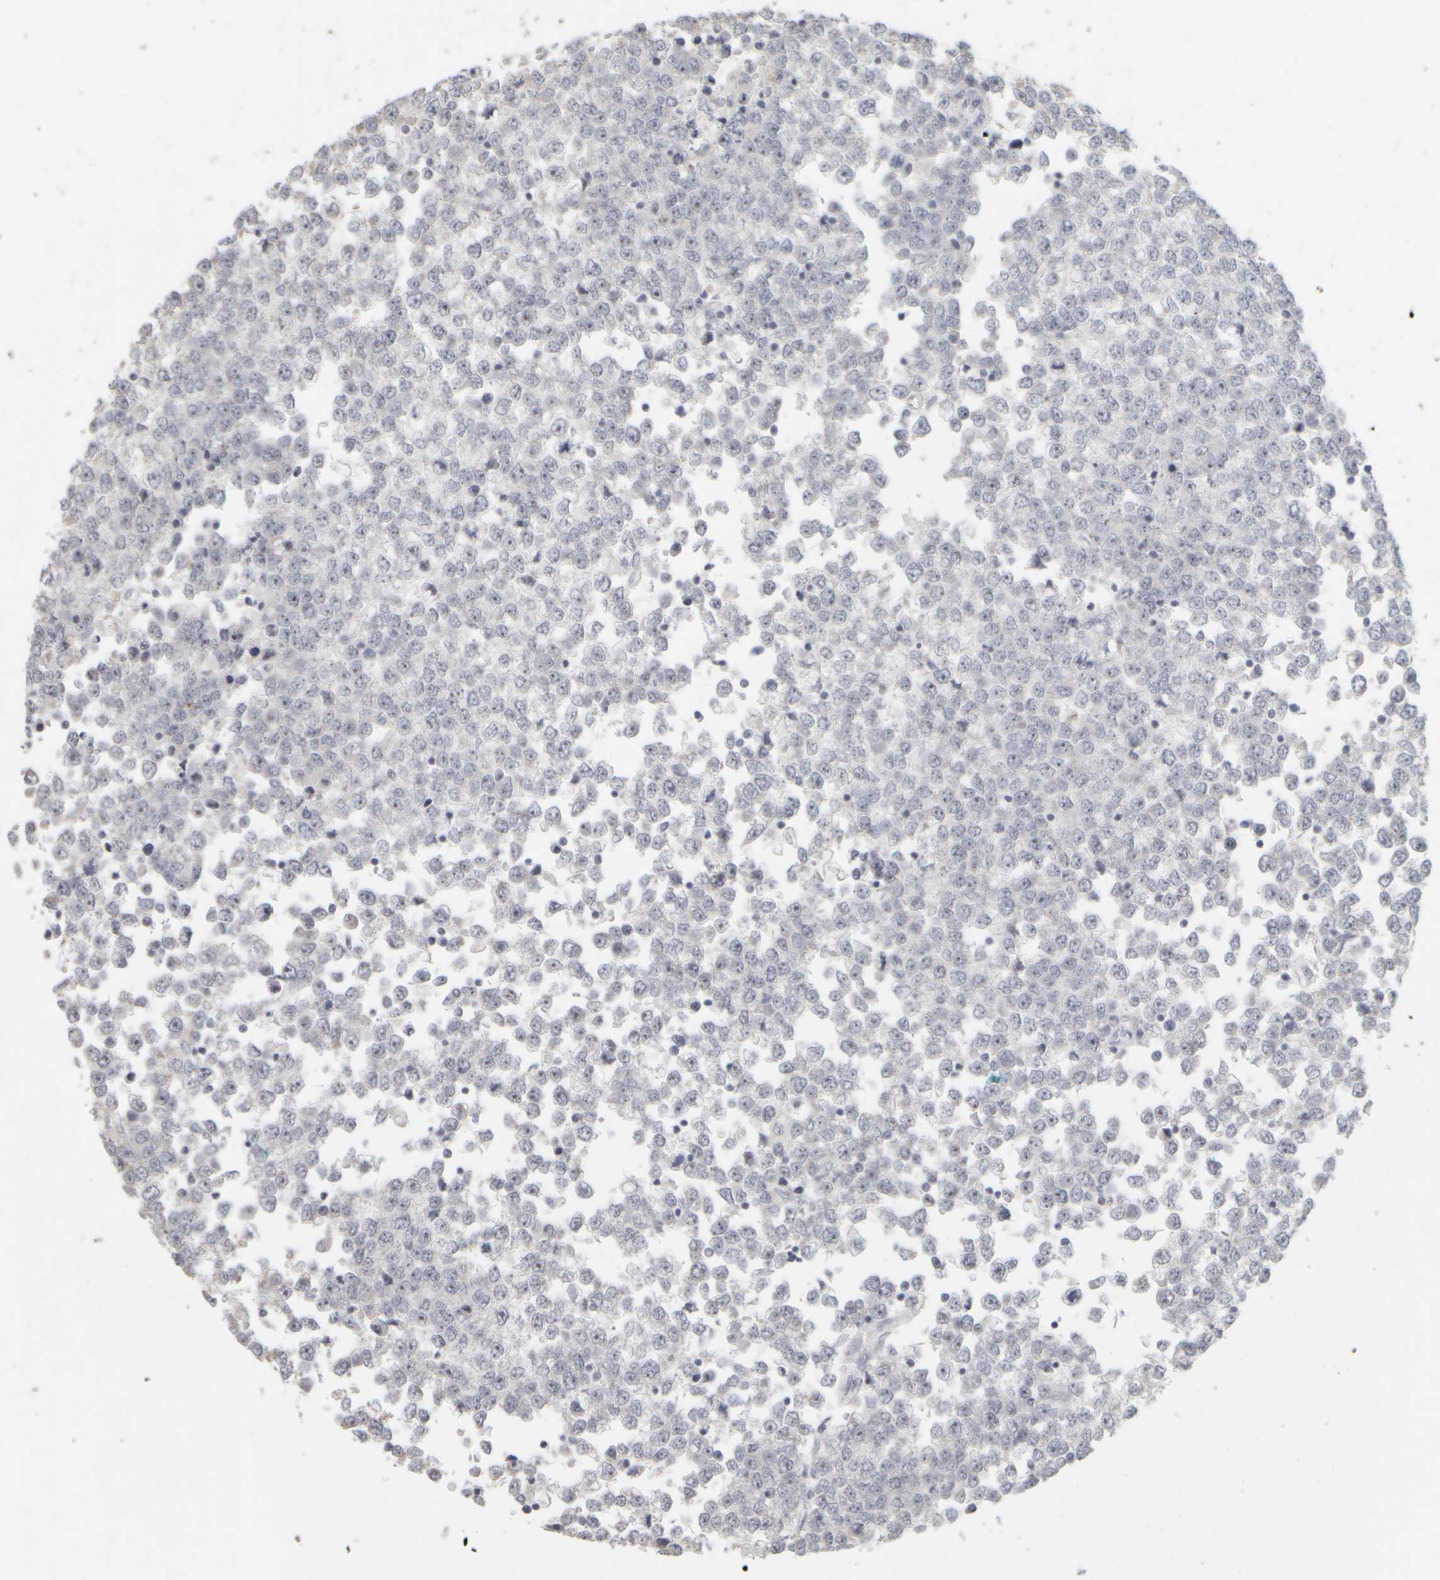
{"staining": {"intensity": "moderate", "quantity": "25%-75%", "location": "nuclear"}, "tissue": "testis cancer", "cell_type": "Tumor cells", "image_type": "cancer", "snomed": [{"axis": "morphology", "description": "Seminoma, NOS"}, {"axis": "topography", "description": "Testis"}], "caption": "There is medium levels of moderate nuclear positivity in tumor cells of testis seminoma, as demonstrated by immunohistochemical staining (brown color).", "gene": "DCXR", "patient": {"sex": "male", "age": 65}}